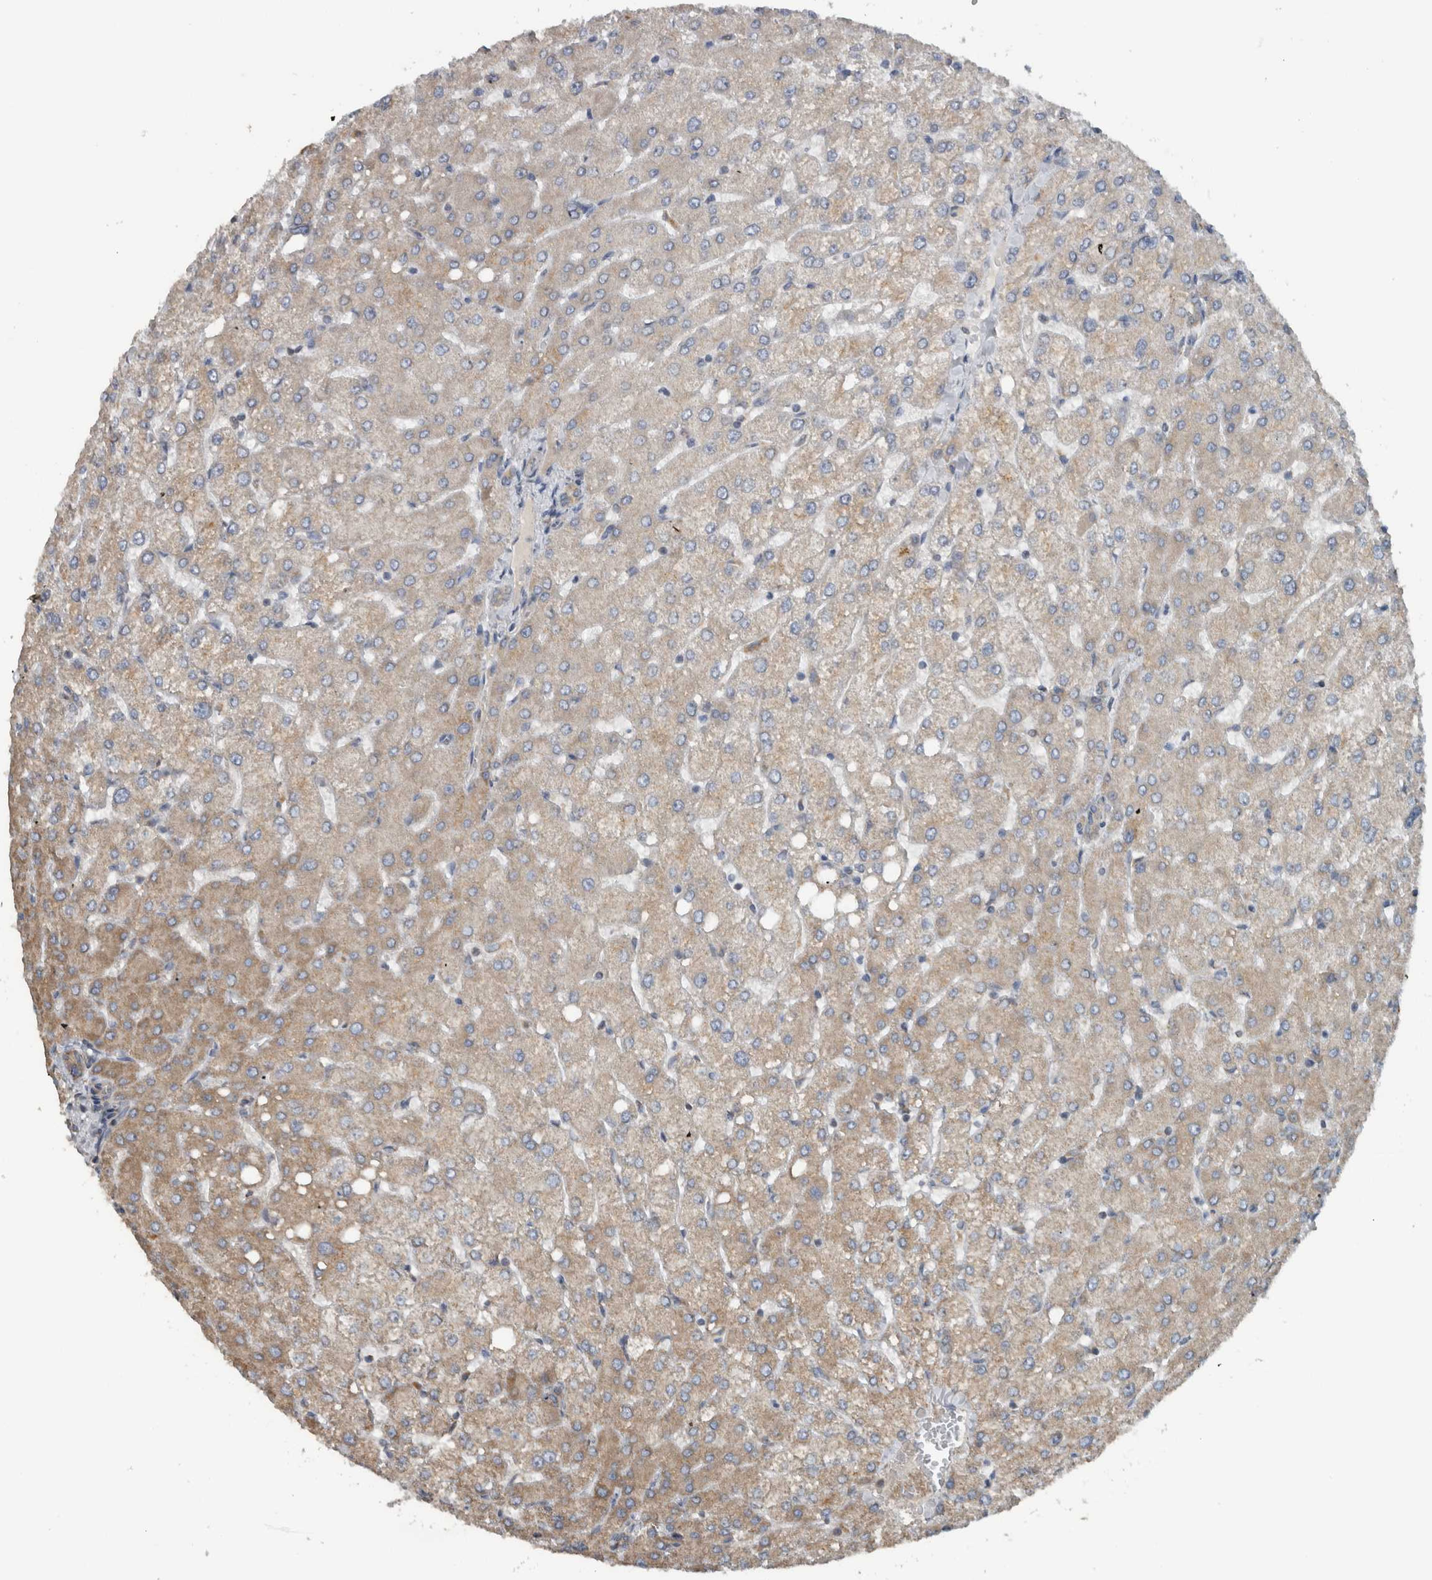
{"staining": {"intensity": "negative", "quantity": "none", "location": "none"}, "tissue": "liver", "cell_type": "Cholangiocytes", "image_type": "normal", "snomed": [{"axis": "morphology", "description": "Normal tissue, NOS"}, {"axis": "topography", "description": "Liver"}], "caption": "The IHC photomicrograph has no significant staining in cholangiocytes of liver. The staining was performed using DAB to visualize the protein expression in brown, while the nuclei were stained in blue with hematoxylin (Magnification: 20x).", "gene": "ARMC1", "patient": {"sex": "female", "age": 54}}